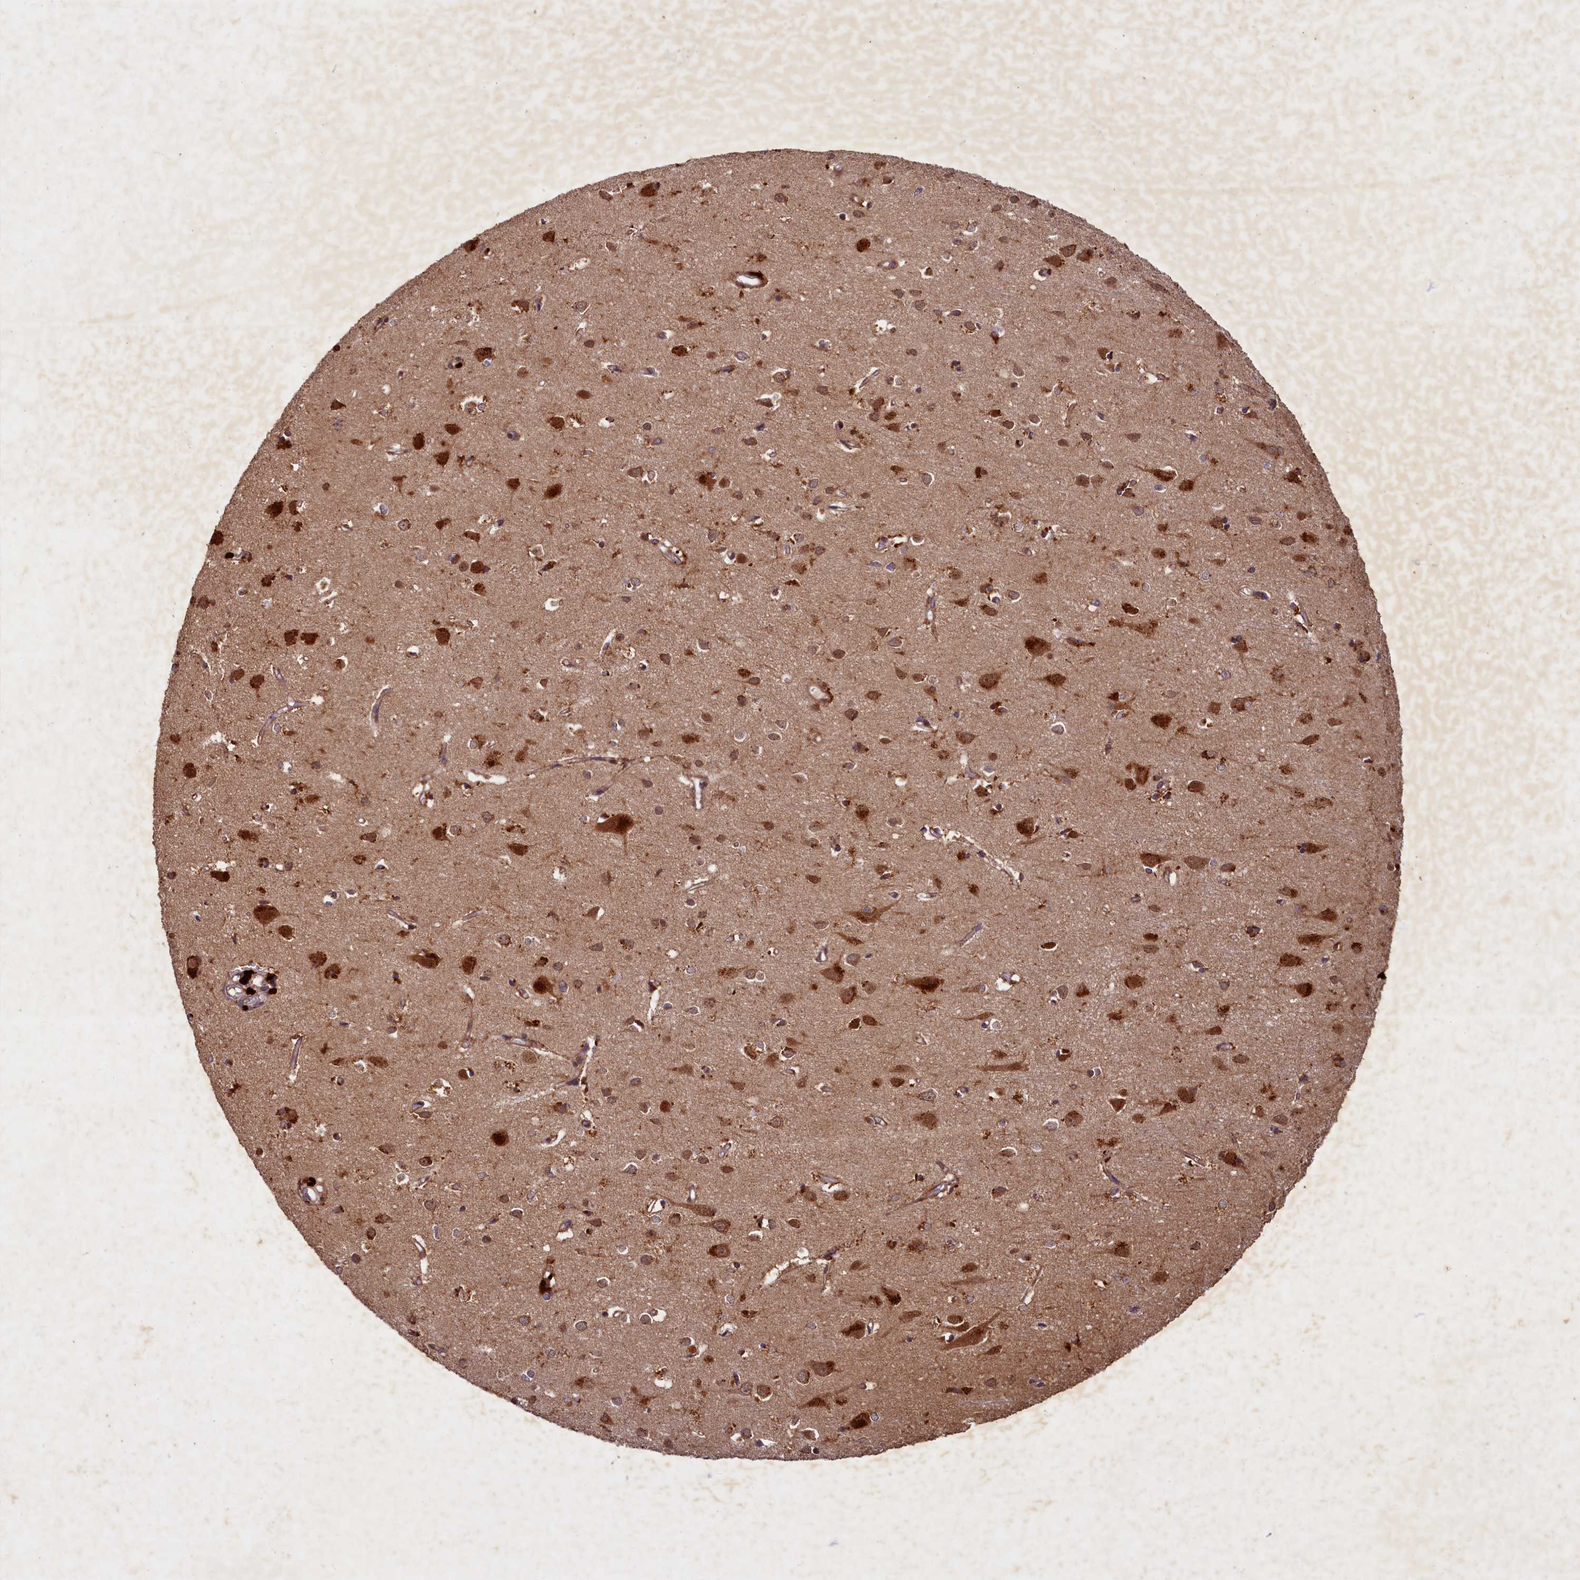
{"staining": {"intensity": "moderate", "quantity": ">75%", "location": "cytoplasmic/membranous"}, "tissue": "cerebral cortex", "cell_type": "Endothelial cells", "image_type": "normal", "snomed": [{"axis": "morphology", "description": "Normal tissue, NOS"}, {"axis": "topography", "description": "Cerebral cortex"}], "caption": "IHC (DAB (3,3'-diaminobenzidine)) staining of benign human cerebral cortex displays moderate cytoplasmic/membranous protein staining in about >75% of endothelial cells. The staining is performed using DAB (3,3'-diaminobenzidine) brown chromogen to label protein expression. The nuclei are counter-stained blue using hematoxylin.", "gene": "SLC11A2", "patient": {"sex": "female", "age": 64}}